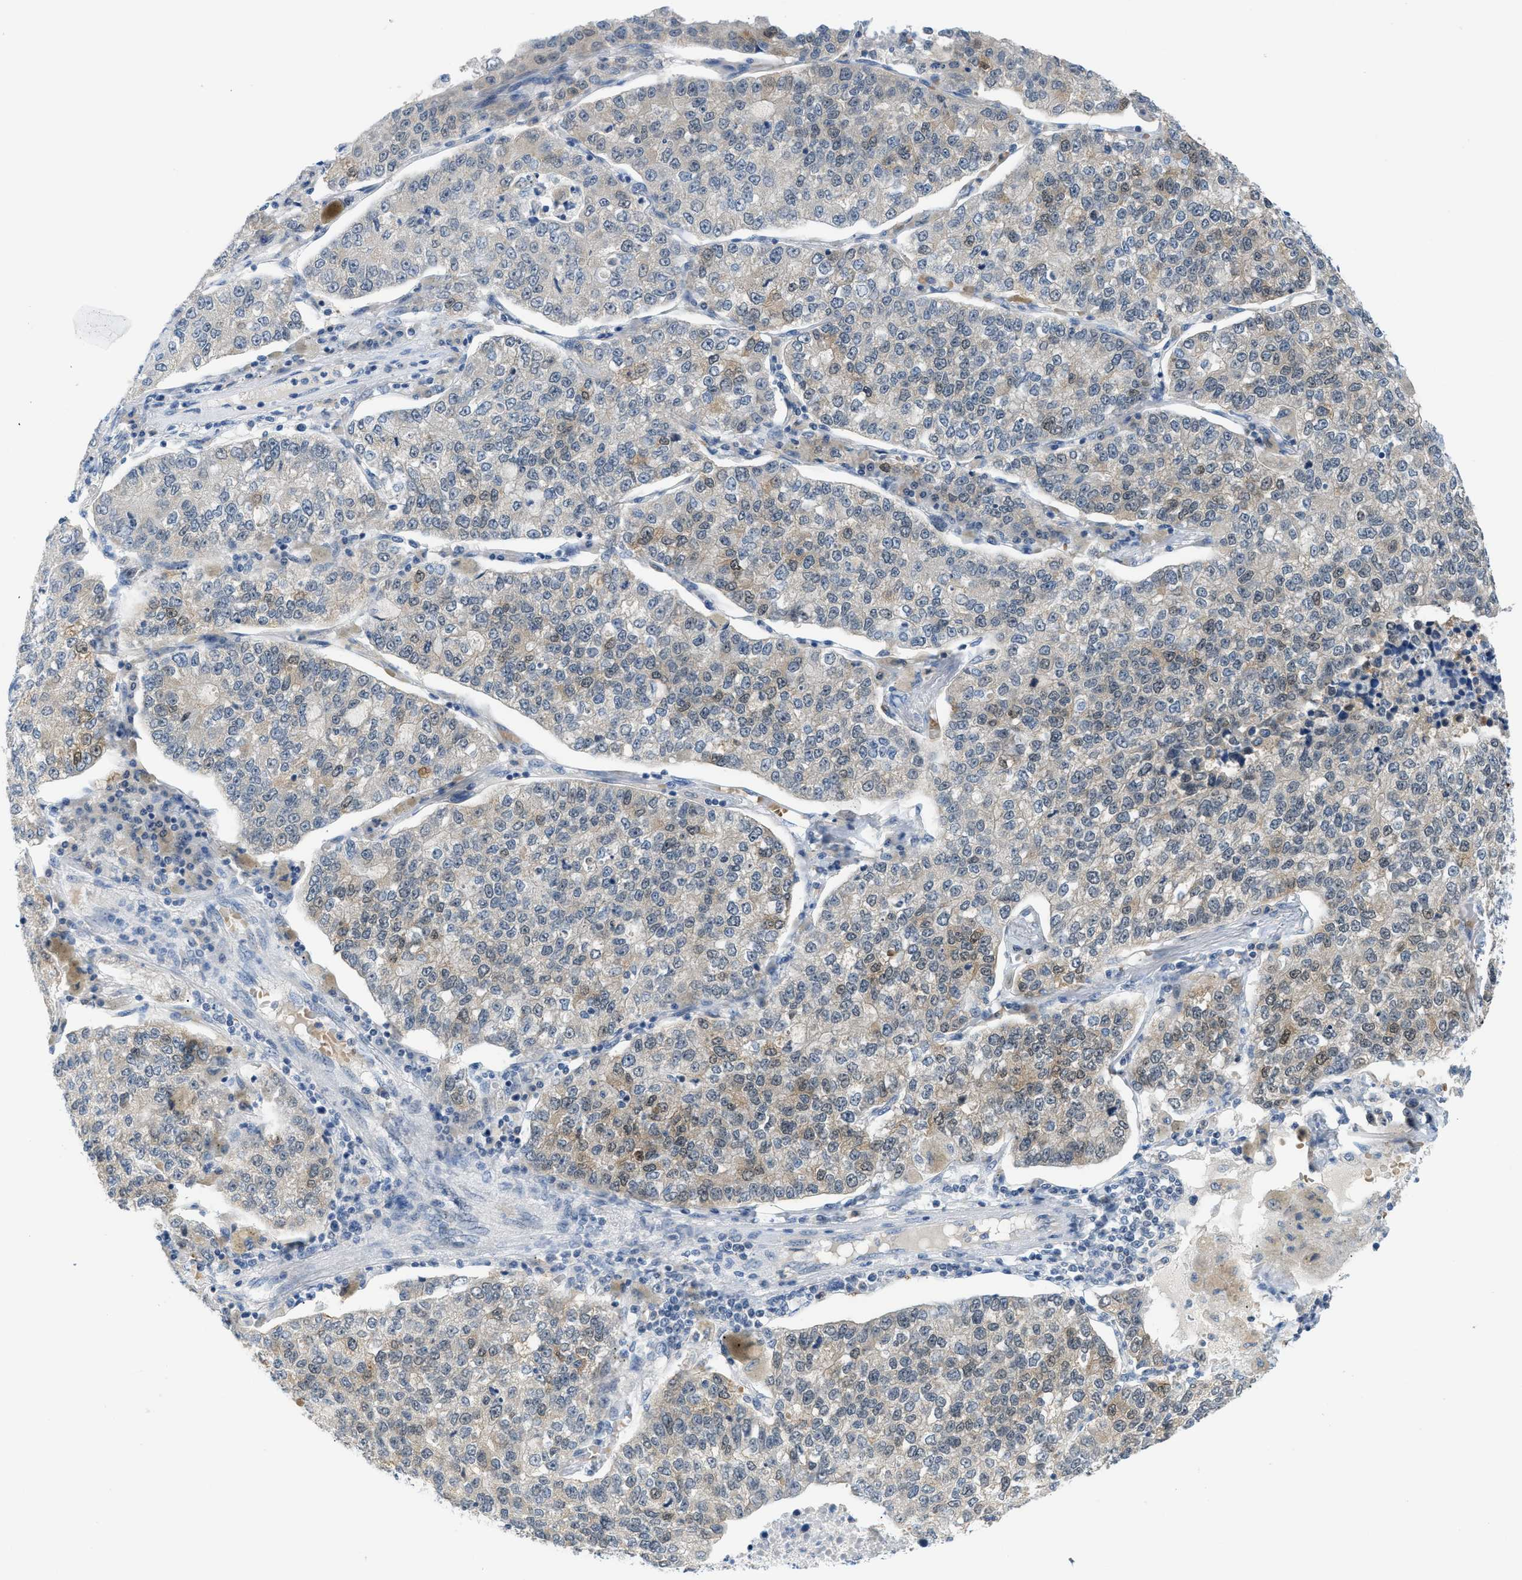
{"staining": {"intensity": "weak", "quantity": "<25%", "location": "cytoplasmic/membranous"}, "tissue": "lung cancer", "cell_type": "Tumor cells", "image_type": "cancer", "snomed": [{"axis": "morphology", "description": "Adenocarcinoma, NOS"}, {"axis": "topography", "description": "Lung"}], "caption": "Tumor cells show no significant protein staining in adenocarcinoma (lung). (Brightfield microscopy of DAB immunohistochemistry at high magnification).", "gene": "PSAT1", "patient": {"sex": "male", "age": 49}}